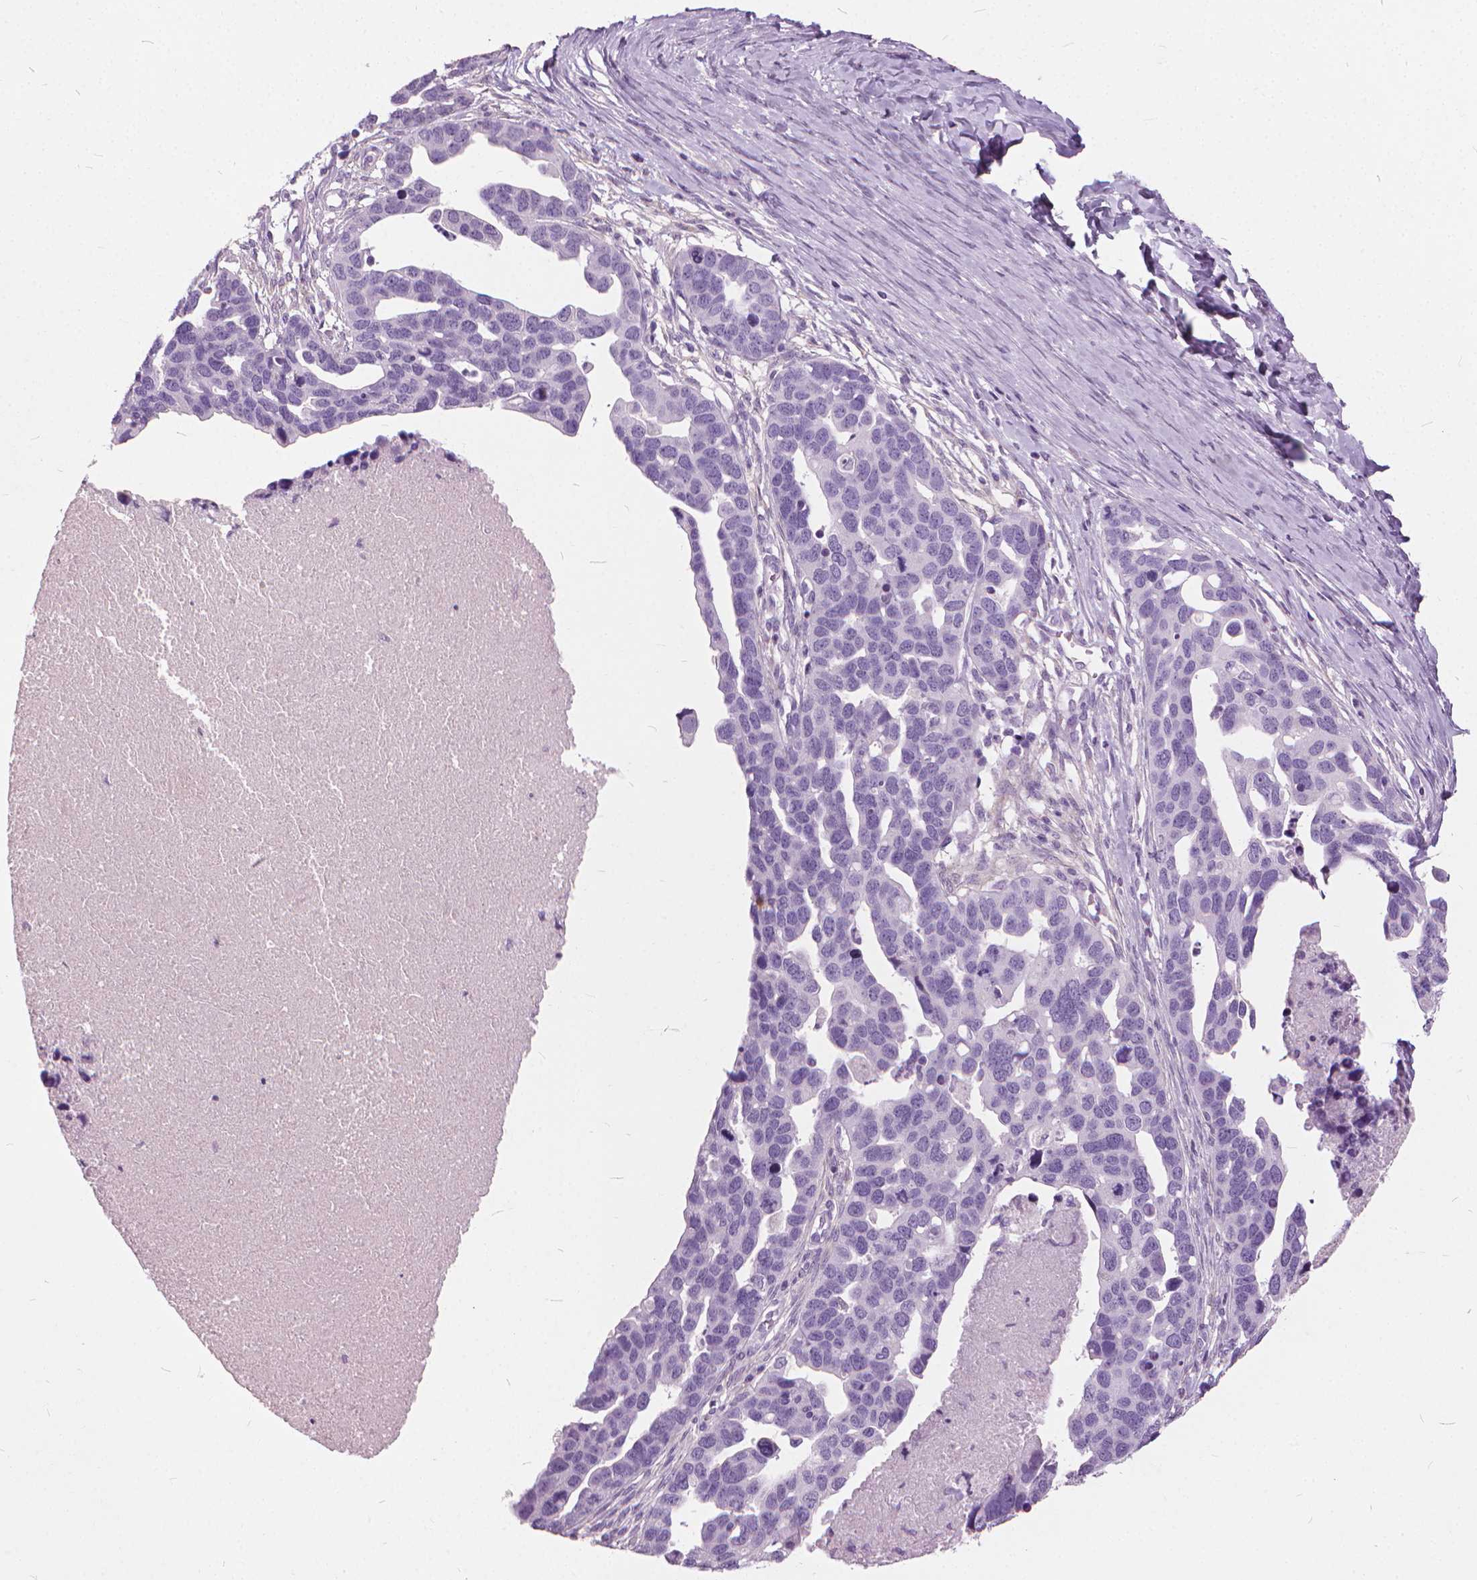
{"staining": {"intensity": "negative", "quantity": "none", "location": "none"}, "tissue": "ovarian cancer", "cell_type": "Tumor cells", "image_type": "cancer", "snomed": [{"axis": "morphology", "description": "Cystadenocarcinoma, serous, NOS"}, {"axis": "topography", "description": "Ovary"}], "caption": "DAB immunohistochemical staining of human ovarian cancer (serous cystadenocarcinoma) reveals no significant staining in tumor cells.", "gene": "DNM1", "patient": {"sex": "female", "age": 54}}